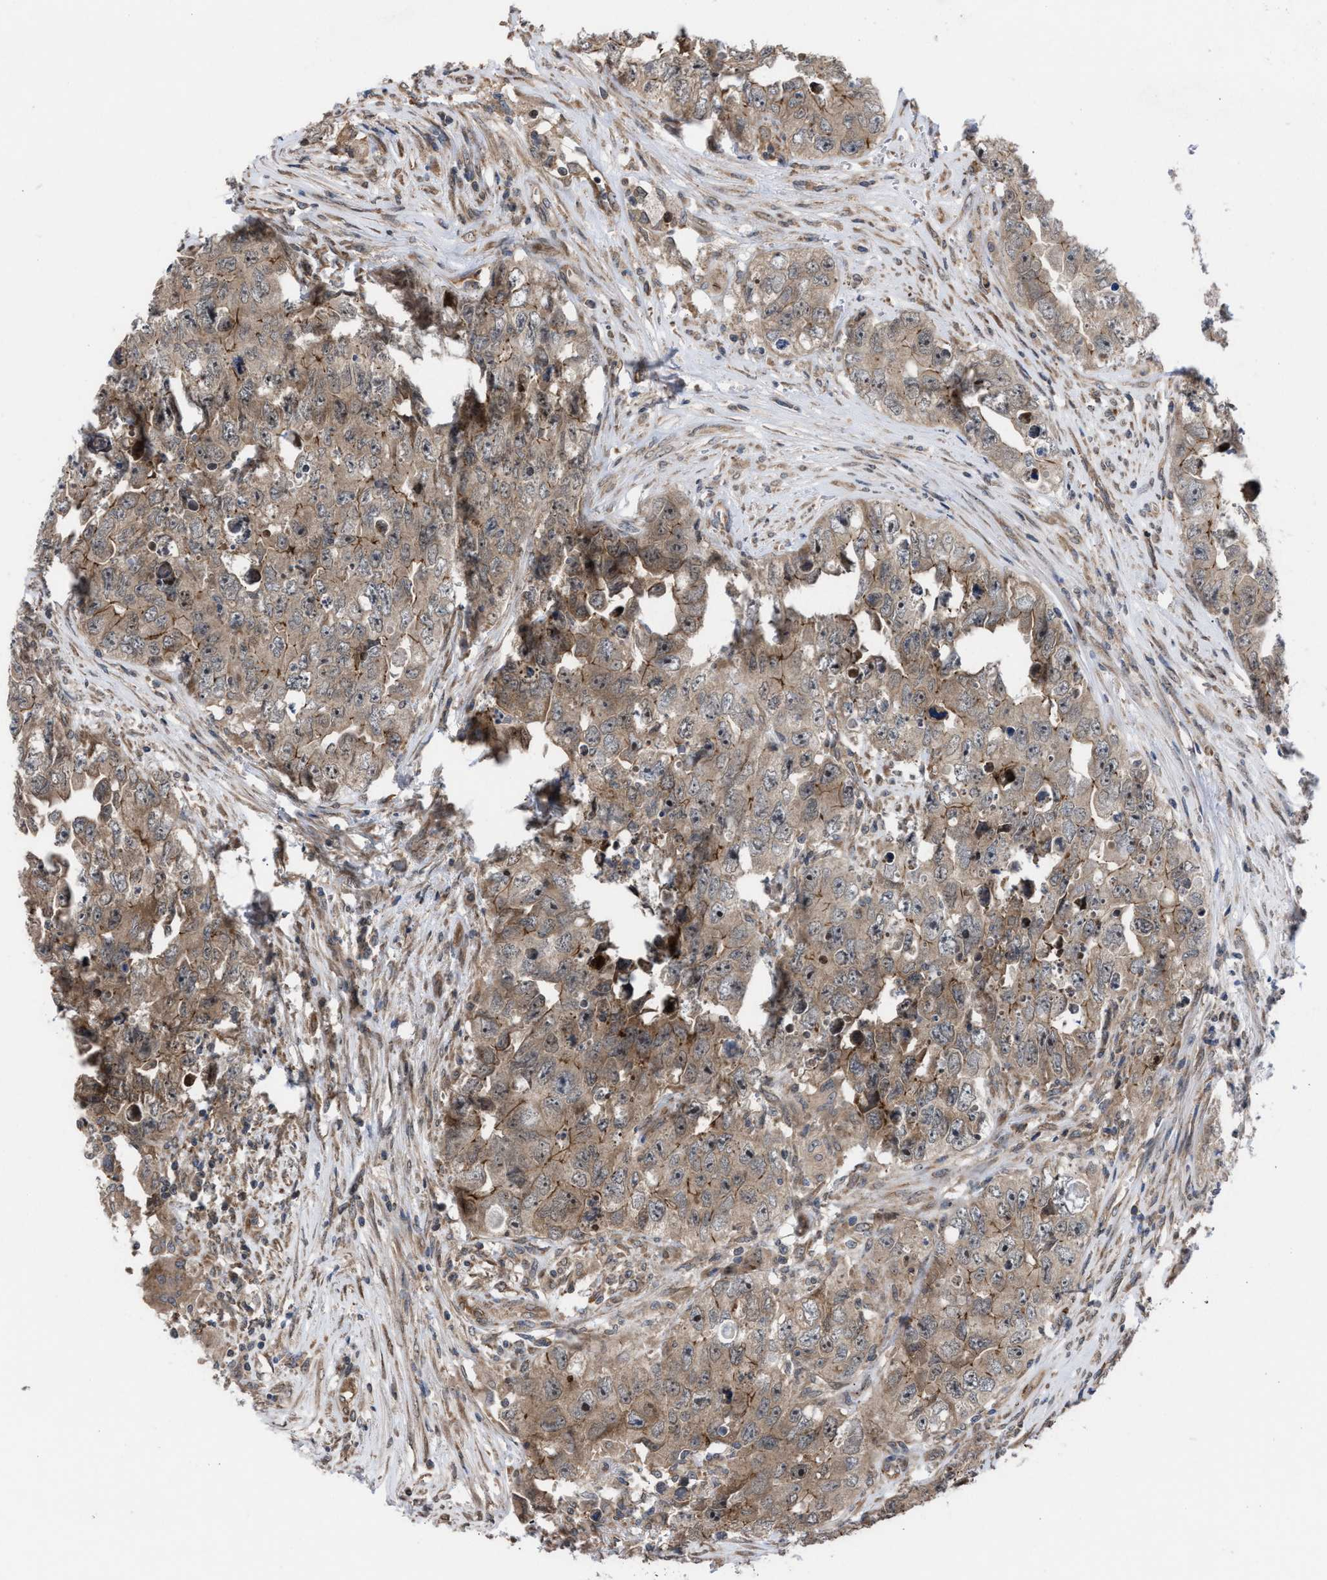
{"staining": {"intensity": "weak", "quantity": ">75%", "location": "cytoplasmic/membranous"}, "tissue": "testis cancer", "cell_type": "Tumor cells", "image_type": "cancer", "snomed": [{"axis": "morphology", "description": "Seminoma, NOS"}, {"axis": "morphology", "description": "Carcinoma, Embryonal, NOS"}, {"axis": "topography", "description": "Testis"}], "caption": "DAB immunohistochemical staining of seminoma (testis) exhibits weak cytoplasmic/membranous protein staining in approximately >75% of tumor cells. (brown staining indicates protein expression, while blue staining denotes nuclei).", "gene": "TP53BP2", "patient": {"sex": "male", "age": 43}}